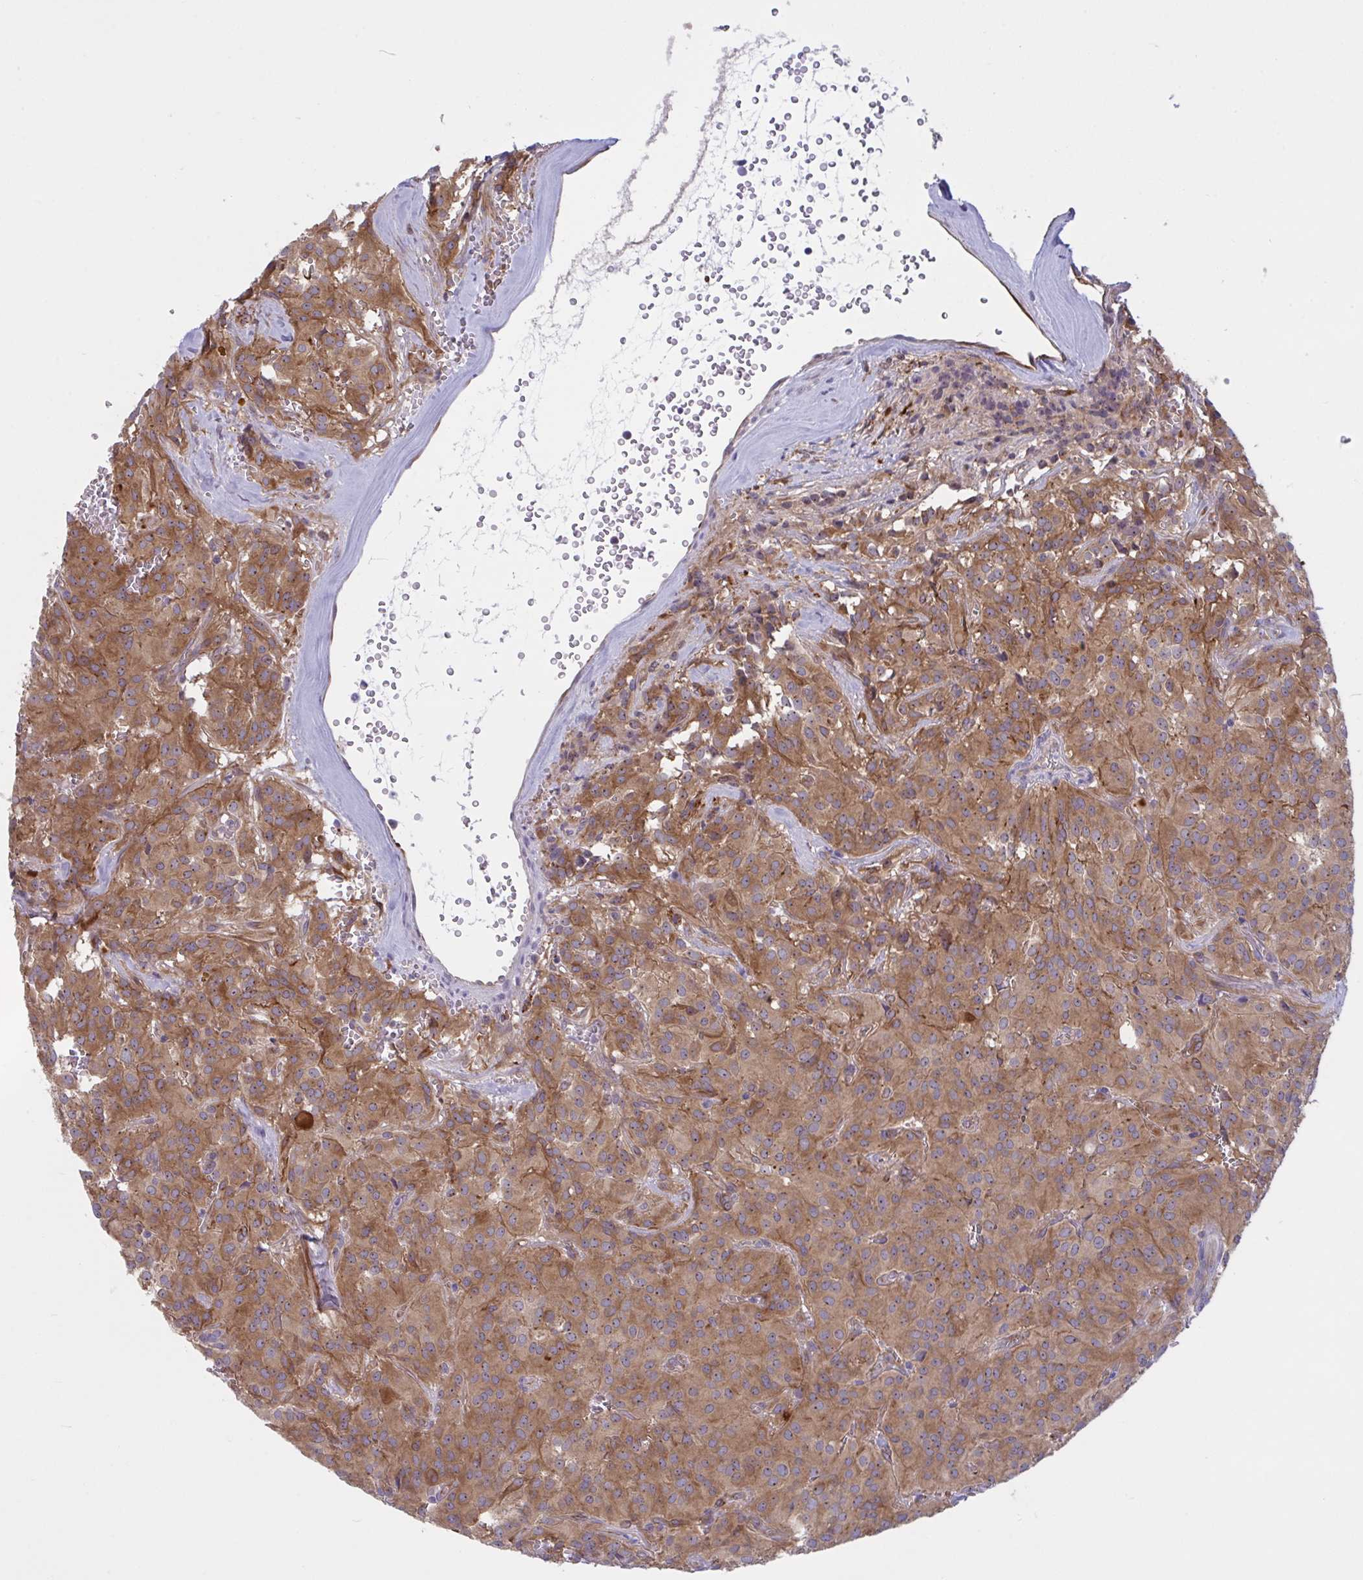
{"staining": {"intensity": "moderate", "quantity": ">75%", "location": "cytoplasmic/membranous"}, "tissue": "glioma", "cell_type": "Tumor cells", "image_type": "cancer", "snomed": [{"axis": "morphology", "description": "Glioma, malignant, Low grade"}, {"axis": "topography", "description": "Brain"}], "caption": "Protein staining reveals moderate cytoplasmic/membranous positivity in approximately >75% of tumor cells in glioma. The staining was performed using DAB (3,3'-diaminobenzidine) to visualize the protein expression in brown, while the nuclei were stained in blue with hematoxylin (Magnification: 20x).", "gene": "PRRT4", "patient": {"sex": "male", "age": 42}}